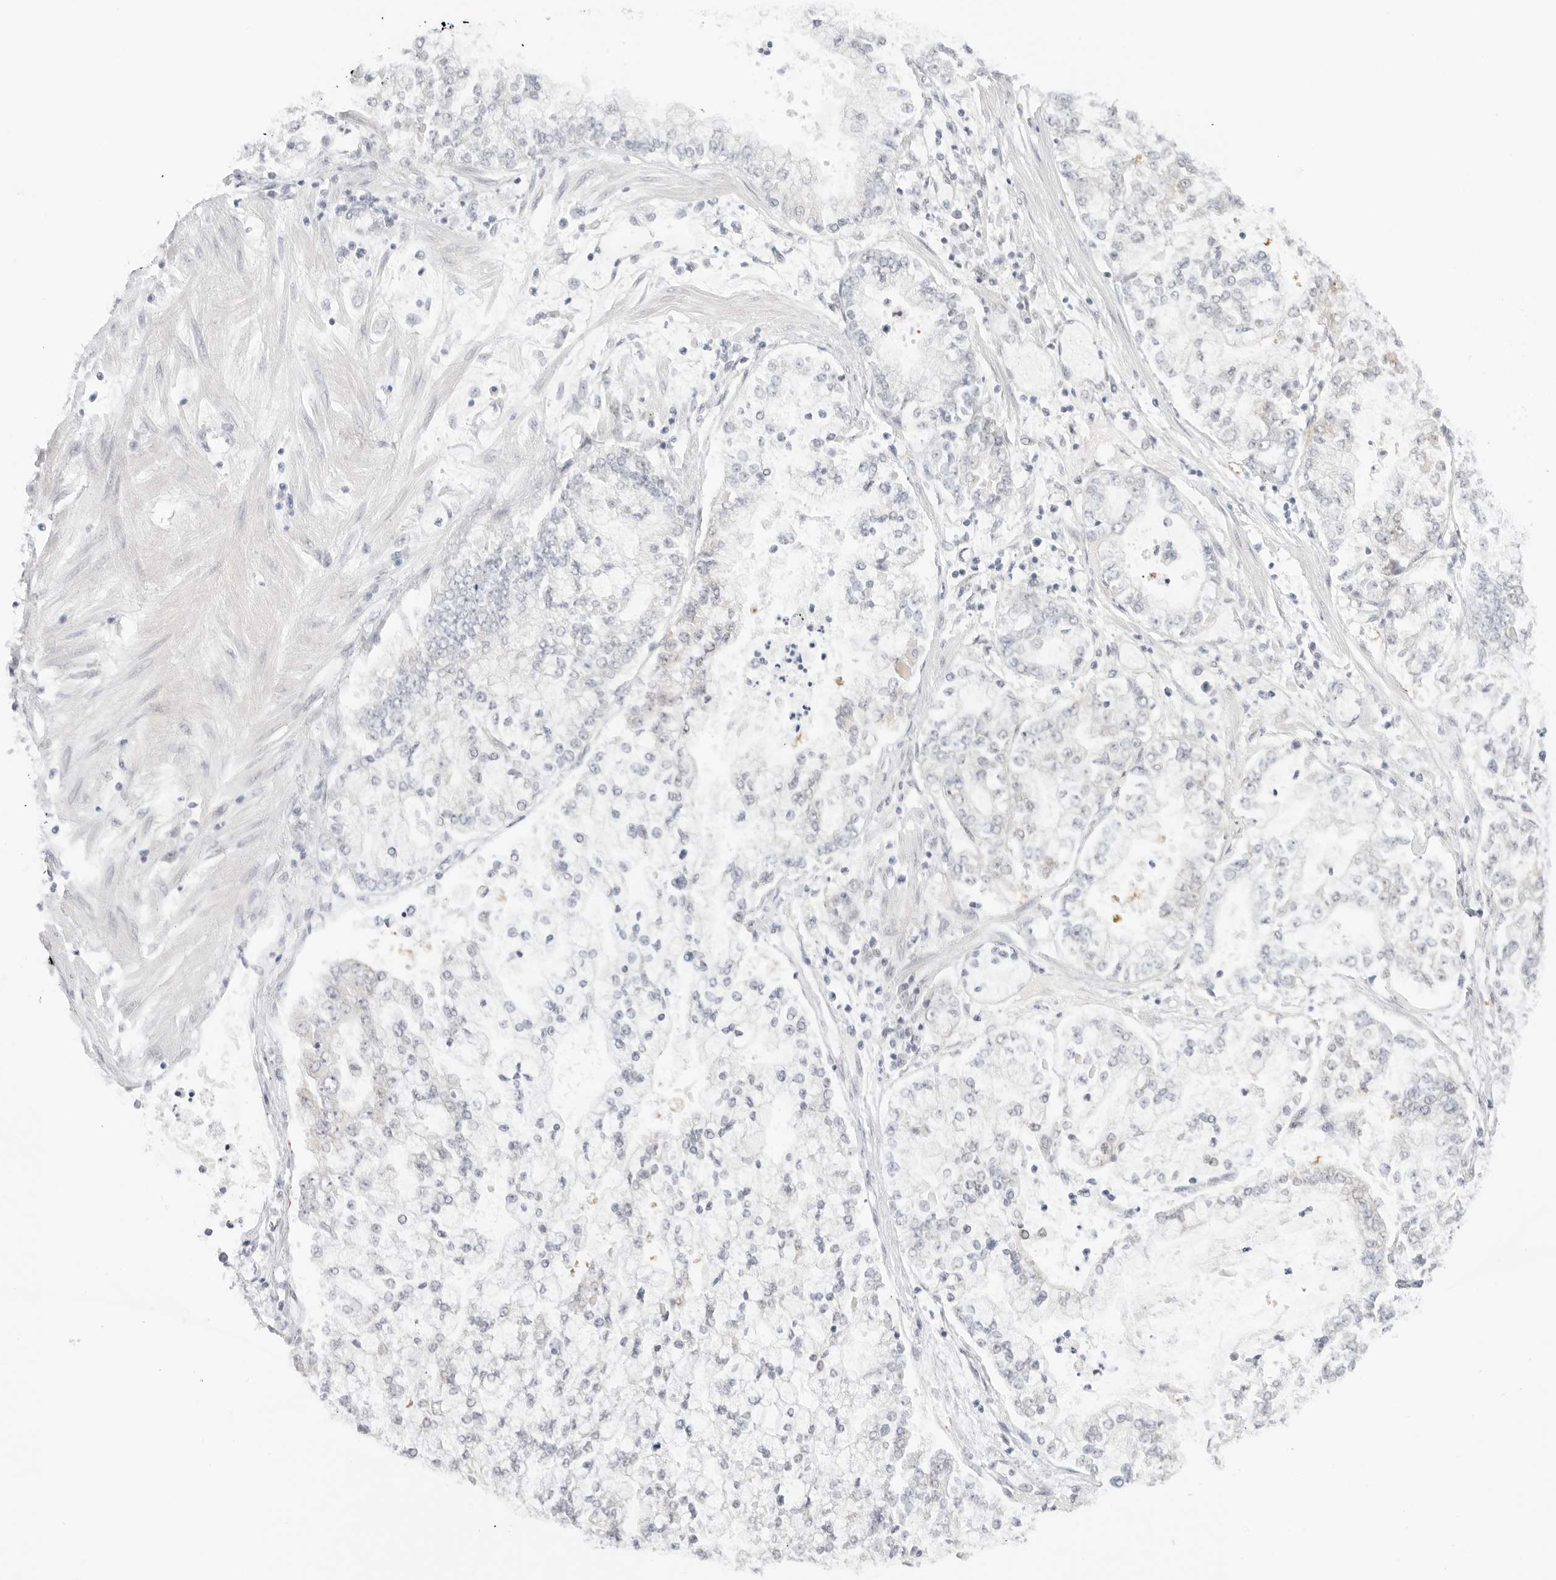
{"staining": {"intensity": "negative", "quantity": "none", "location": "none"}, "tissue": "stomach cancer", "cell_type": "Tumor cells", "image_type": "cancer", "snomed": [{"axis": "morphology", "description": "Adenocarcinoma, NOS"}, {"axis": "topography", "description": "Stomach"}], "caption": "Tumor cells are negative for protein expression in human stomach adenocarcinoma.", "gene": "MED18", "patient": {"sex": "male", "age": 76}}